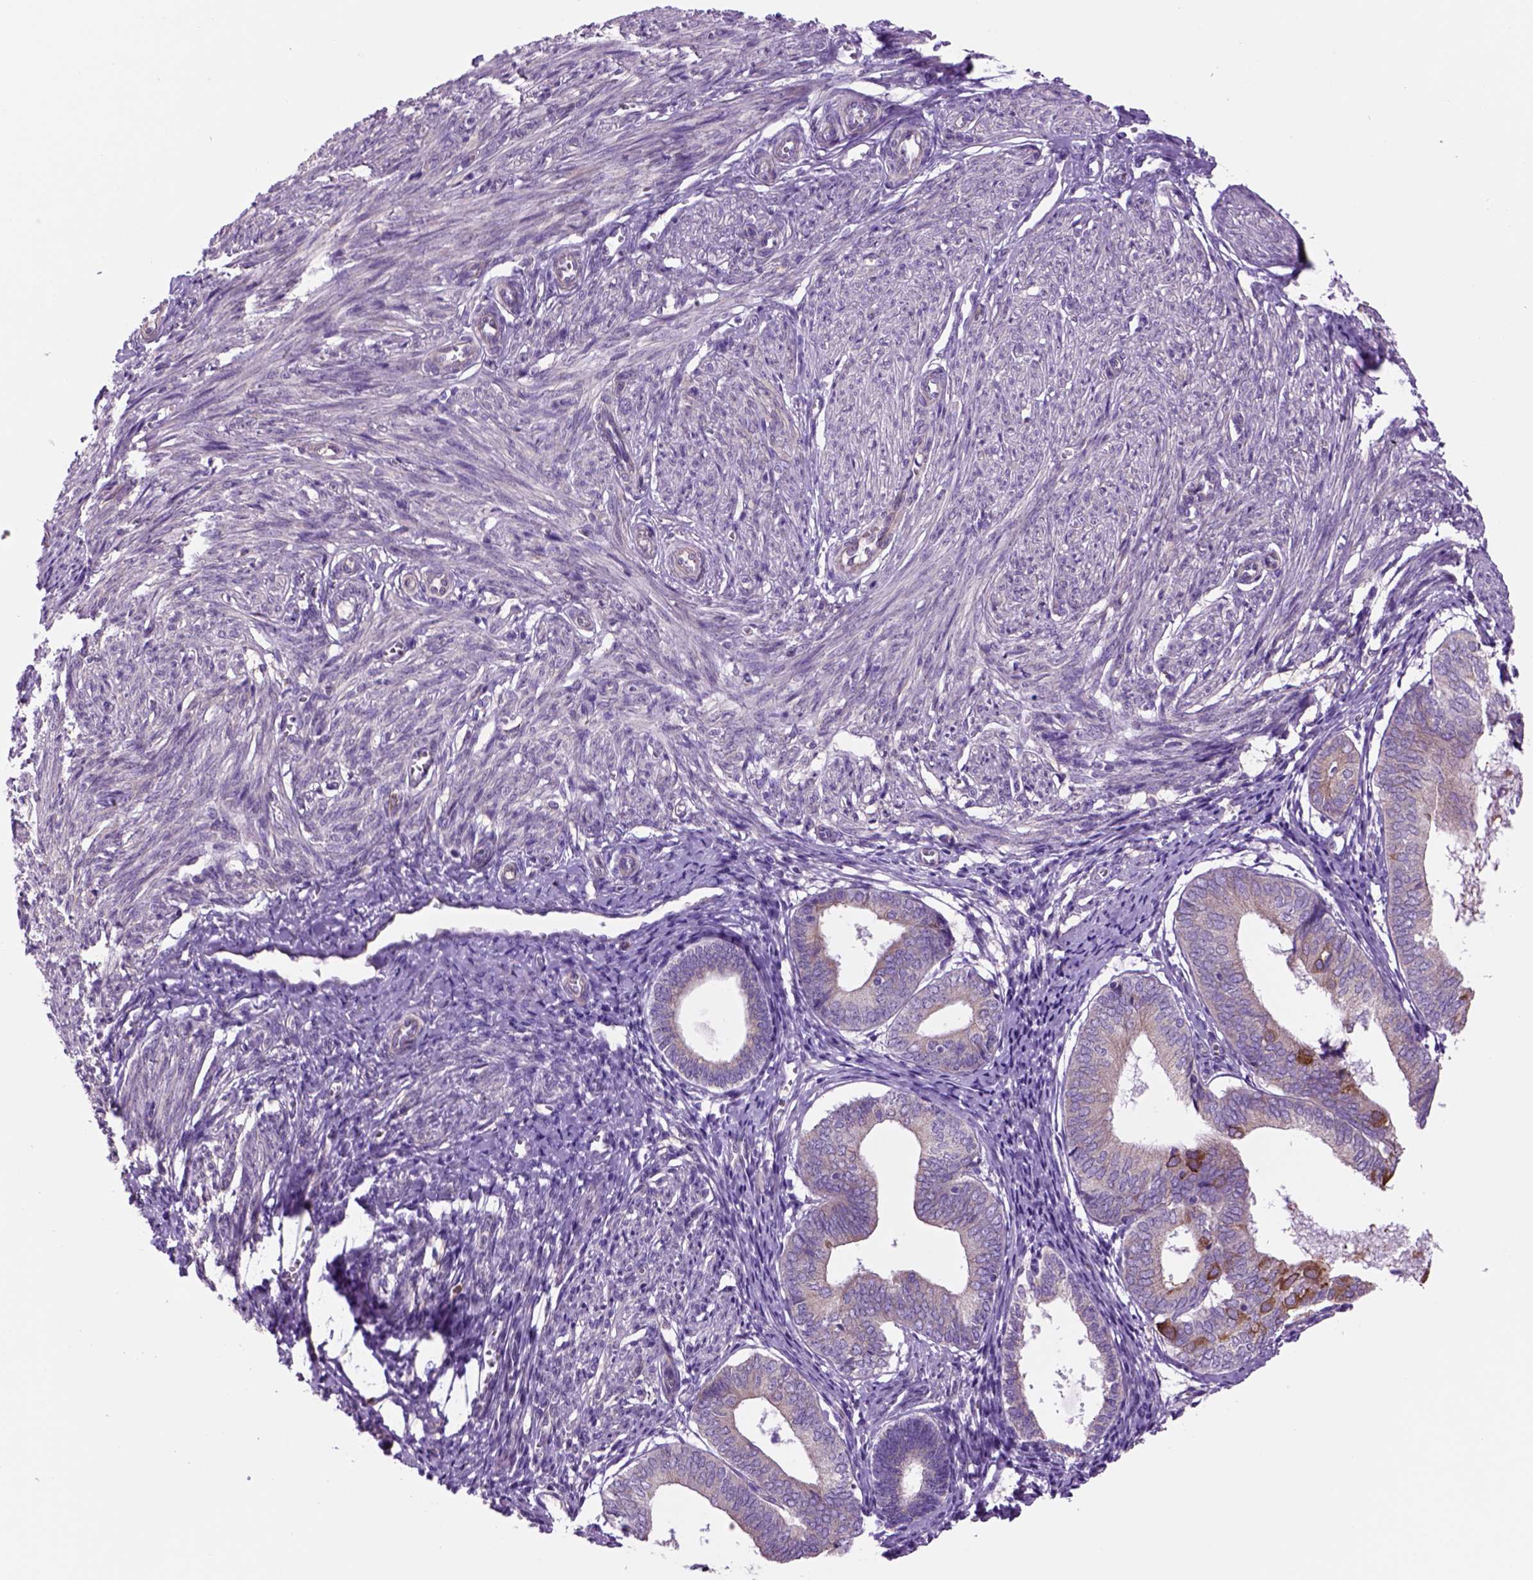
{"staining": {"intensity": "negative", "quantity": "none", "location": "none"}, "tissue": "endometrium", "cell_type": "Cells in endometrial stroma", "image_type": "normal", "snomed": [{"axis": "morphology", "description": "Normal tissue, NOS"}, {"axis": "topography", "description": "Endometrium"}], "caption": "Immunohistochemical staining of normal endometrium displays no significant expression in cells in endometrial stroma. (Stains: DAB (3,3'-diaminobenzidine) immunohistochemistry with hematoxylin counter stain, Microscopy: brightfield microscopy at high magnification).", "gene": "PIAS3", "patient": {"sex": "female", "age": 50}}